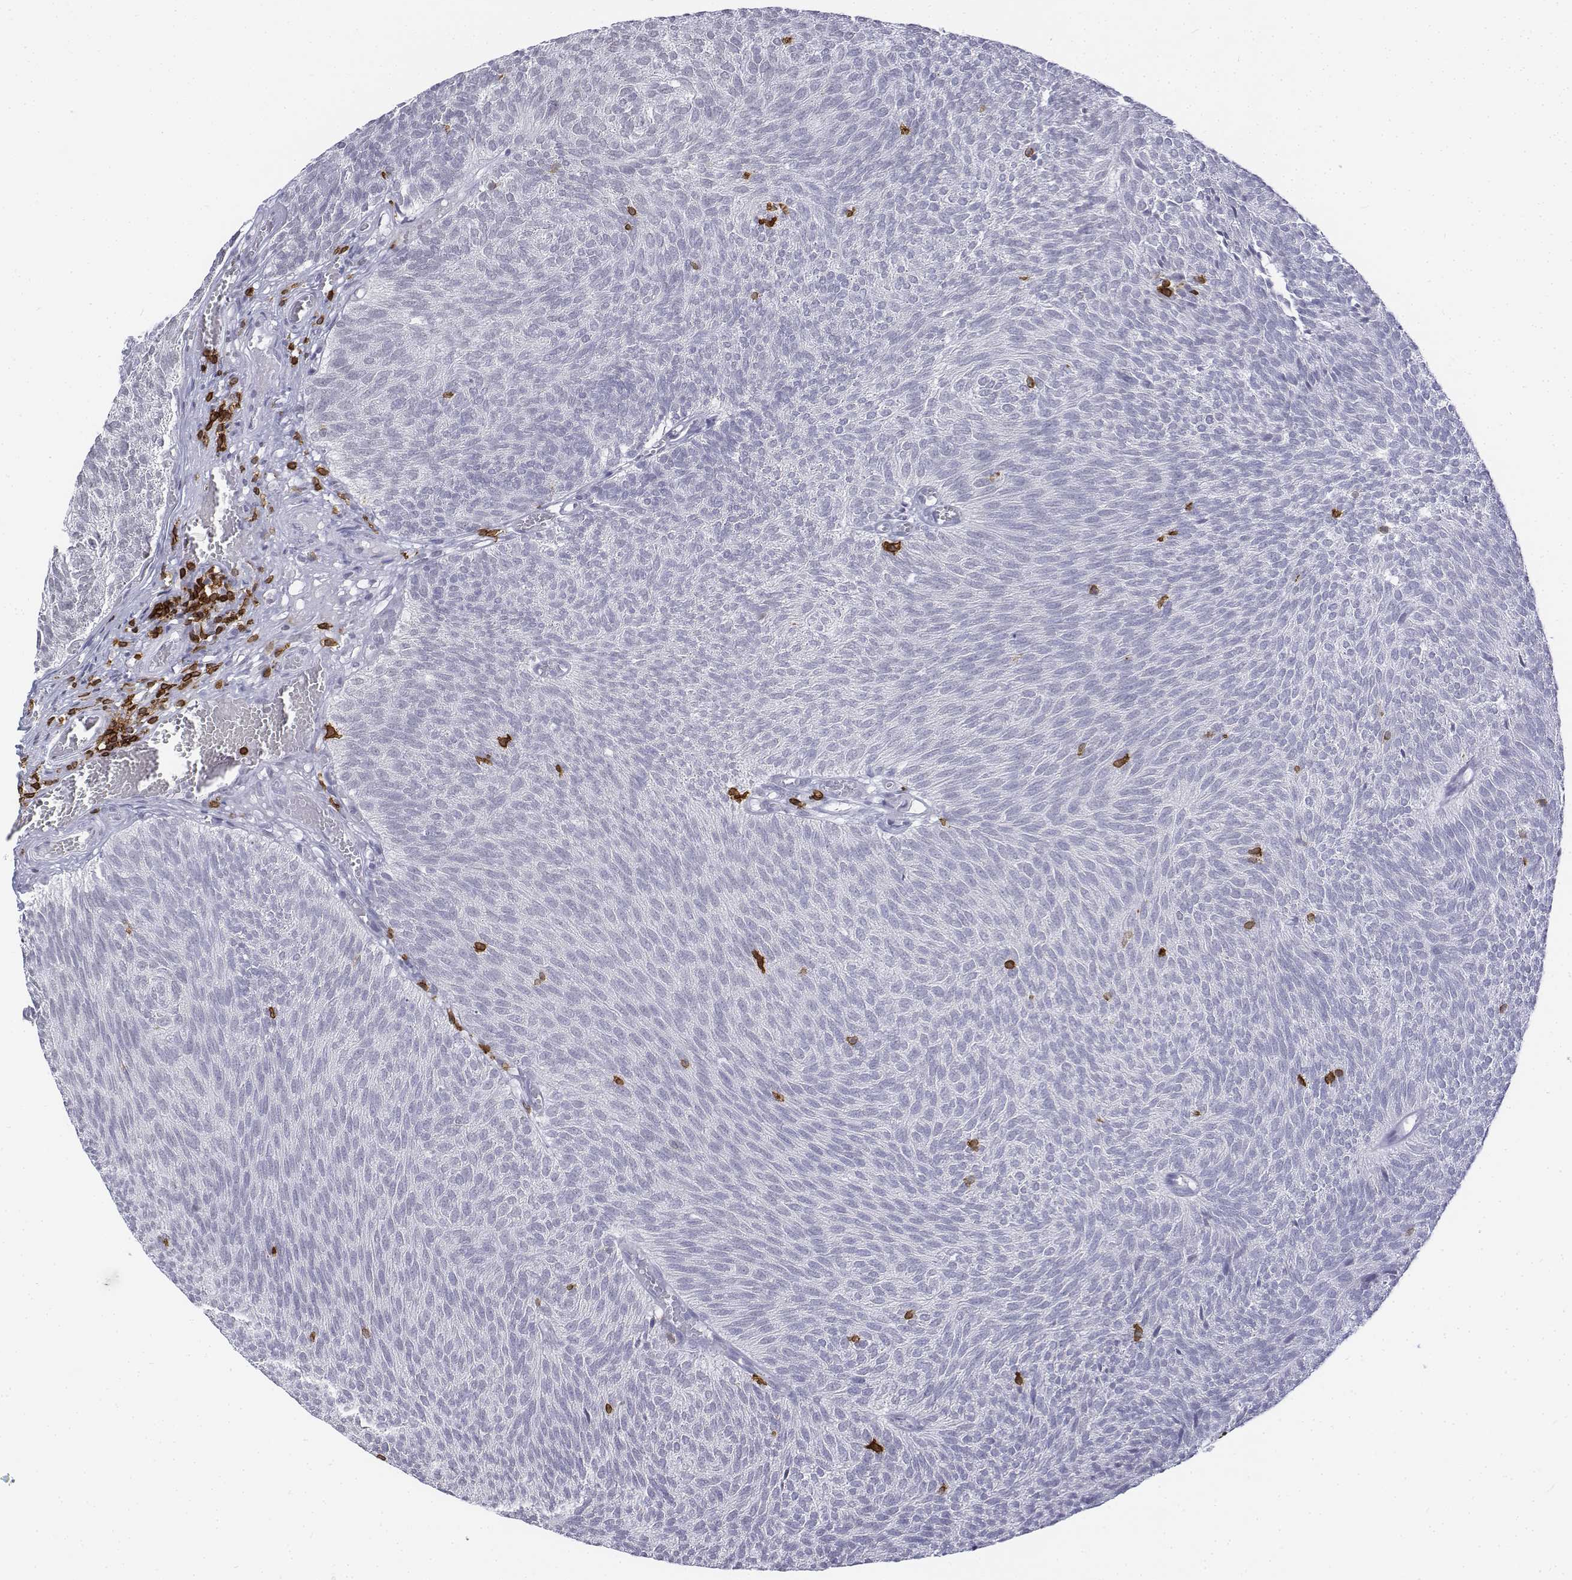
{"staining": {"intensity": "negative", "quantity": "none", "location": "none"}, "tissue": "urothelial cancer", "cell_type": "Tumor cells", "image_type": "cancer", "snomed": [{"axis": "morphology", "description": "Urothelial carcinoma, Low grade"}, {"axis": "topography", "description": "Urinary bladder"}], "caption": "Immunohistochemical staining of low-grade urothelial carcinoma exhibits no significant positivity in tumor cells.", "gene": "CD3E", "patient": {"sex": "male", "age": 77}}